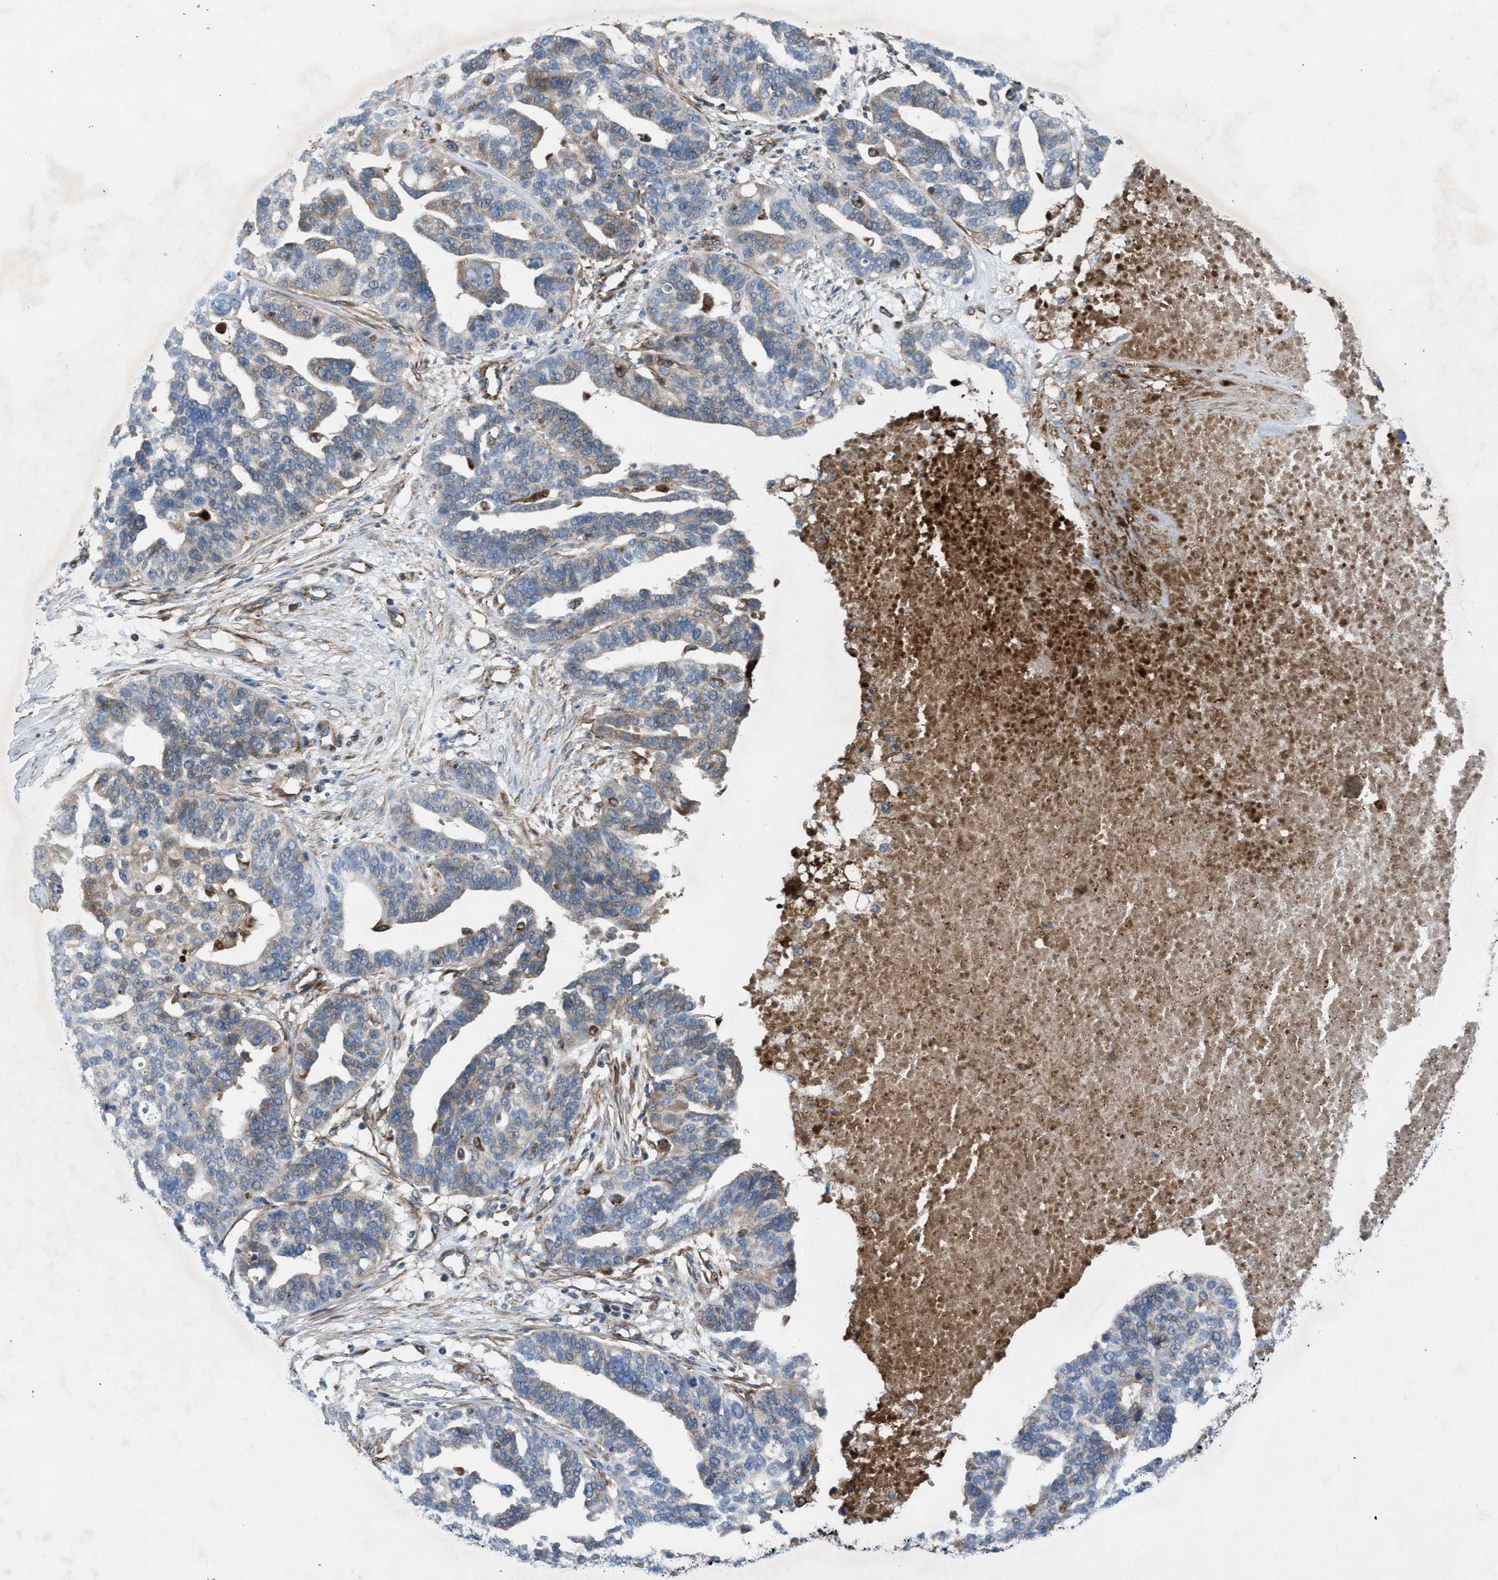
{"staining": {"intensity": "weak", "quantity": "<25%", "location": "cytoplasmic/membranous"}, "tissue": "ovarian cancer", "cell_type": "Tumor cells", "image_type": "cancer", "snomed": [{"axis": "morphology", "description": "Cystadenocarcinoma, serous, NOS"}, {"axis": "topography", "description": "Ovary"}], "caption": "High magnification brightfield microscopy of ovarian cancer (serous cystadenocarcinoma) stained with DAB (brown) and counterstained with hematoxylin (blue): tumor cells show no significant staining.", "gene": "SLC6A9", "patient": {"sex": "female", "age": 59}}